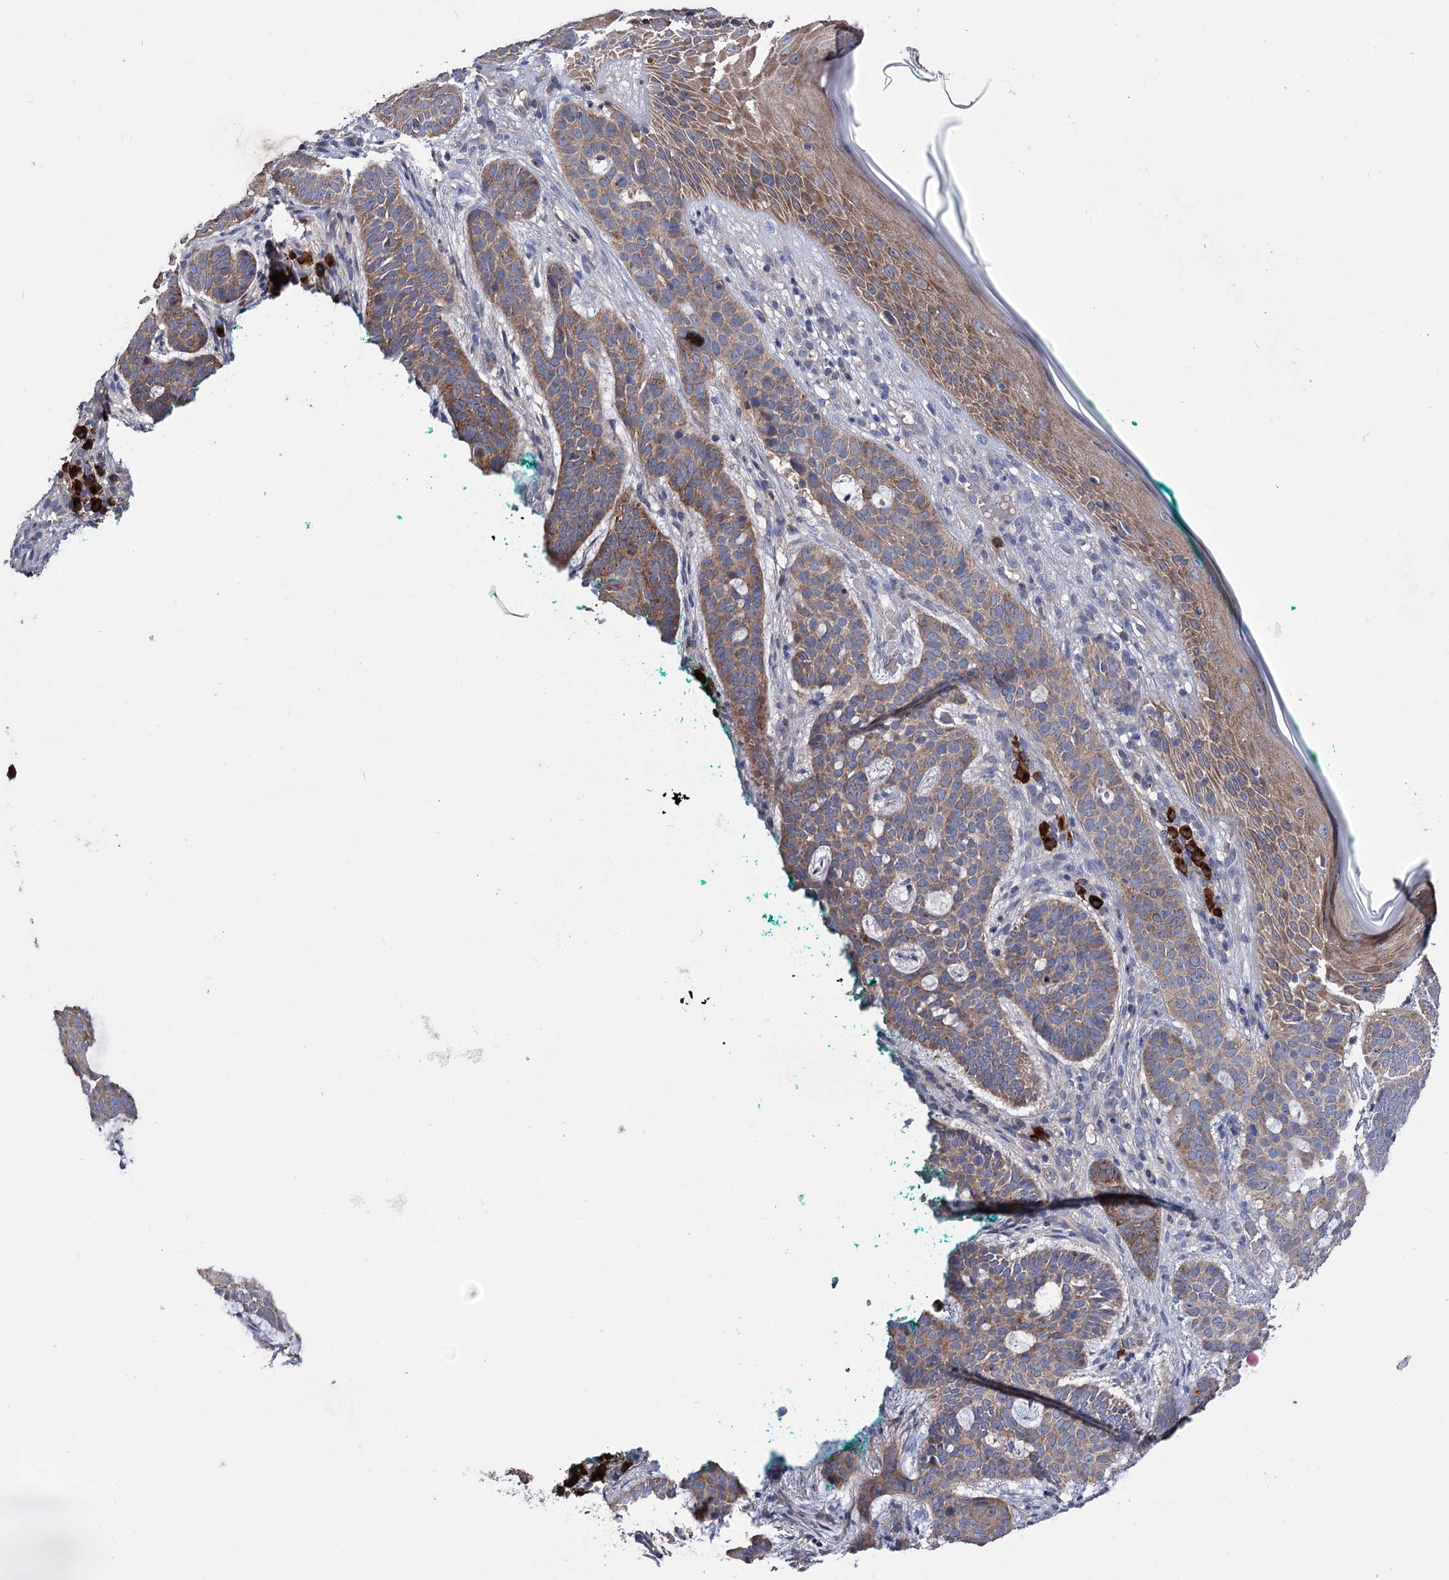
{"staining": {"intensity": "moderate", "quantity": ">75%", "location": "cytoplasmic/membranous"}, "tissue": "skin cancer", "cell_type": "Tumor cells", "image_type": "cancer", "snomed": [{"axis": "morphology", "description": "Basal cell carcinoma"}, {"axis": "topography", "description": "Skin"}], "caption": "Moderate cytoplasmic/membranous positivity is appreciated in approximately >75% of tumor cells in basal cell carcinoma (skin).", "gene": "BBS4", "patient": {"sex": "male", "age": 85}}